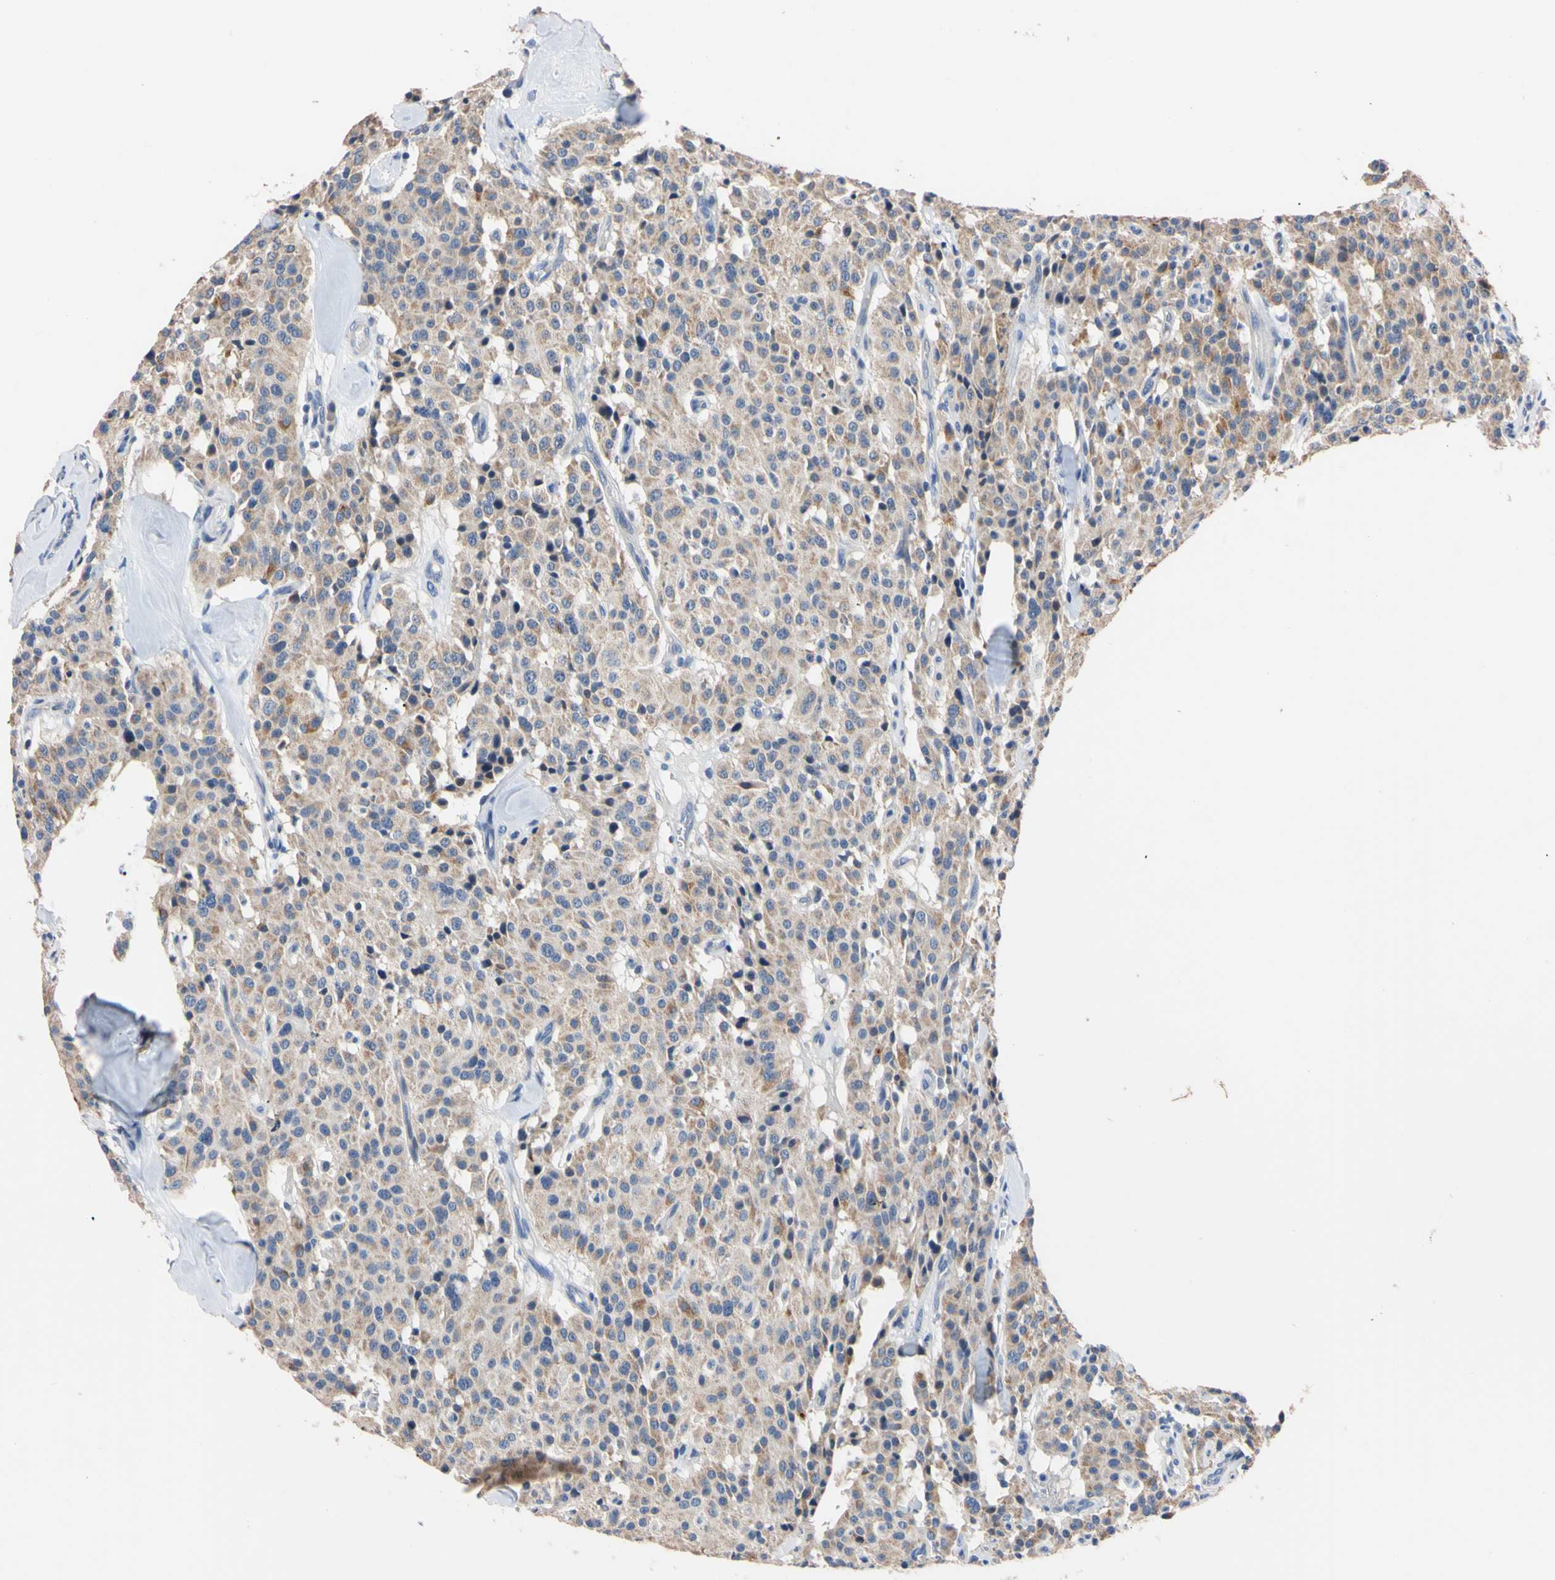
{"staining": {"intensity": "weak", "quantity": ">75%", "location": "cytoplasmic/membranous"}, "tissue": "carcinoid", "cell_type": "Tumor cells", "image_type": "cancer", "snomed": [{"axis": "morphology", "description": "Carcinoid, malignant, NOS"}, {"axis": "topography", "description": "Lung"}], "caption": "Immunohistochemical staining of human carcinoid (malignant) shows low levels of weak cytoplasmic/membranous positivity in approximately >75% of tumor cells.", "gene": "PNKD", "patient": {"sex": "male", "age": 30}}